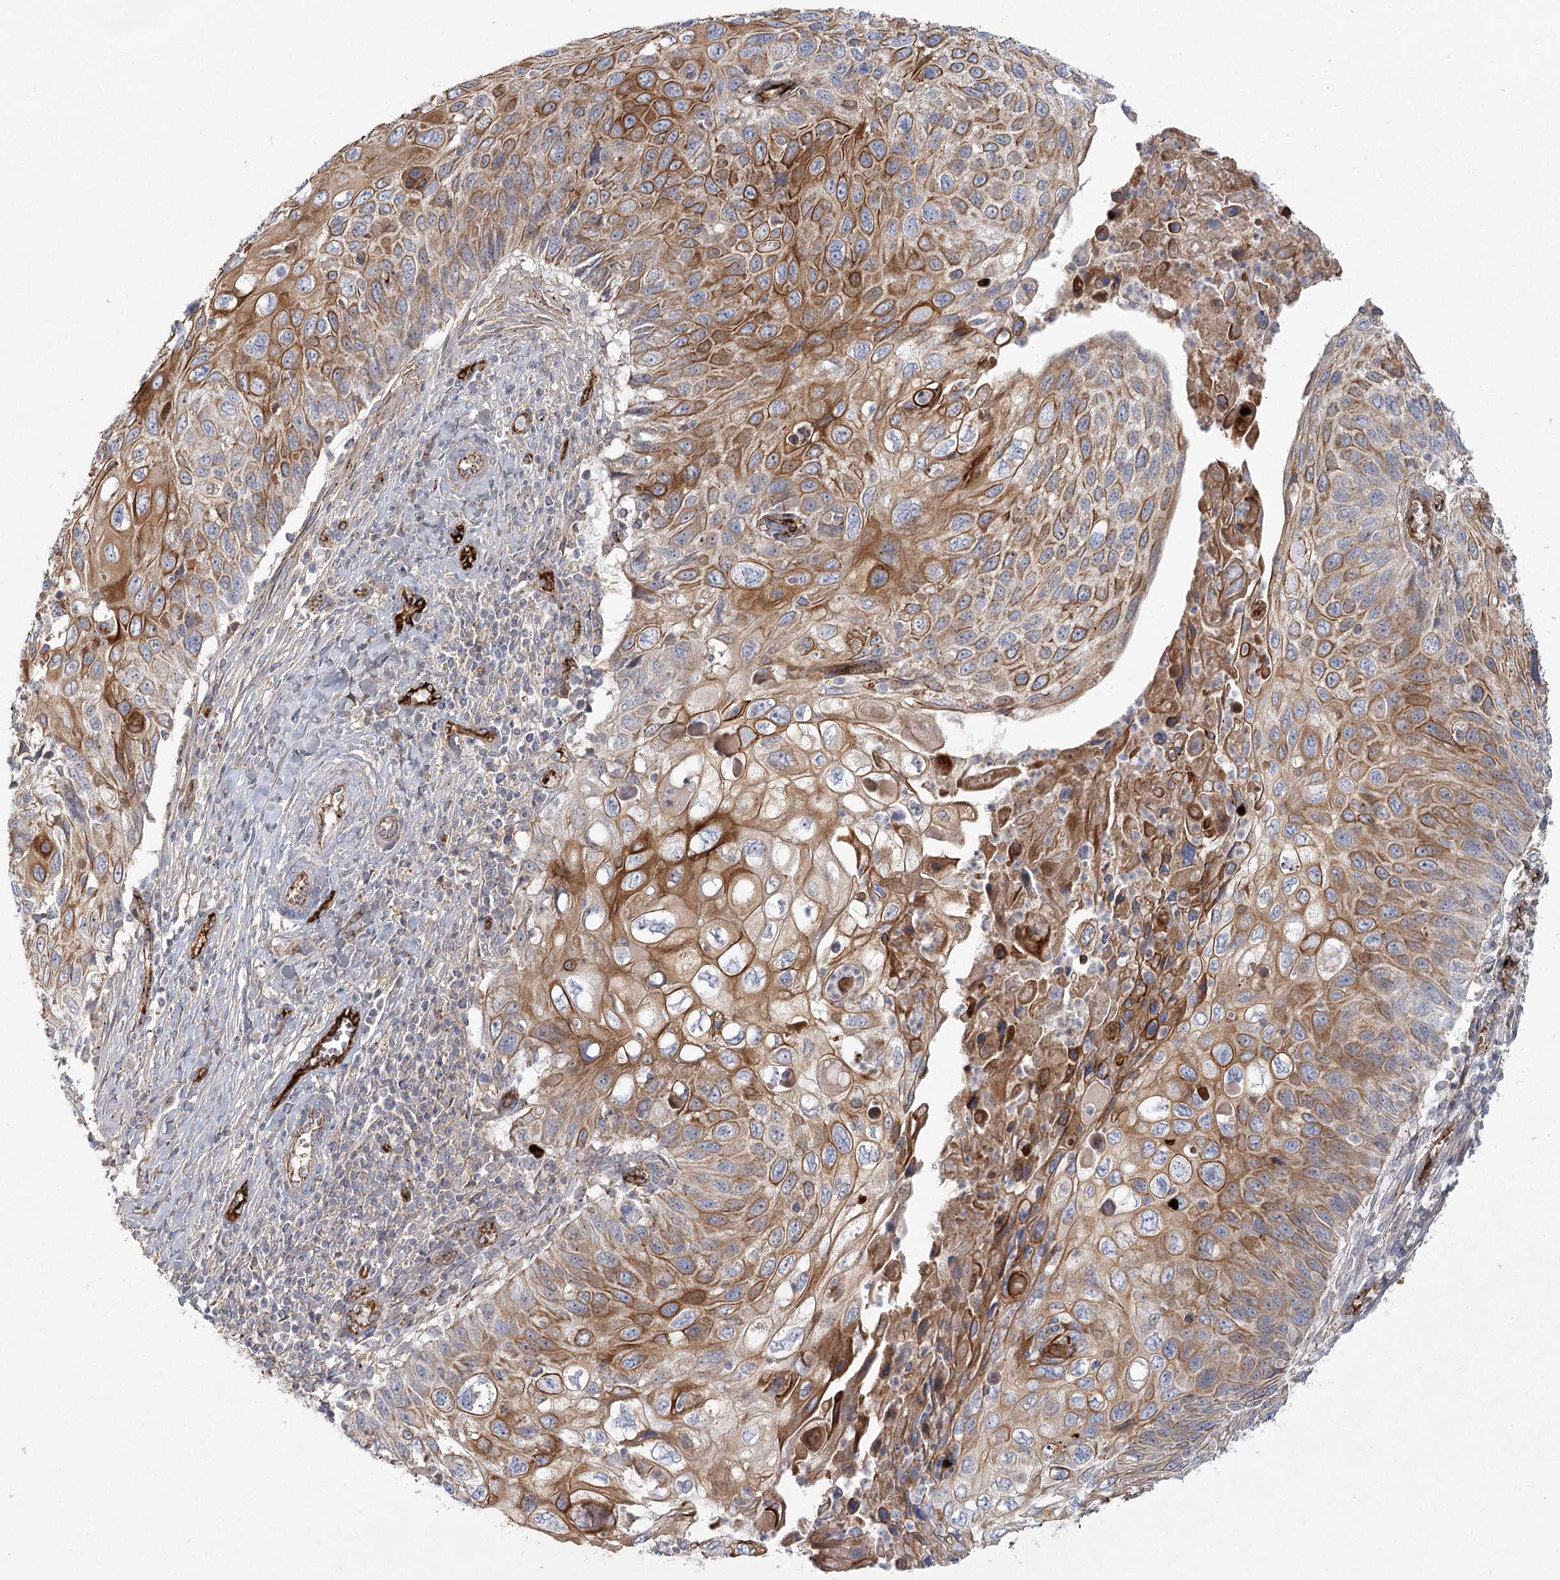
{"staining": {"intensity": "moderate", "quantity": ">75%", "location": "cytoplasmic/membranous"}, "tissue": "cervical cancer", "cell_type": "Tumor cells", "image_type": "cancer", "snomed": [{"axis": "morphology", "description": "Squamous cell carcinoma, NOS"}, {"axis": "topography", "description": "Cervix"}], "caption": "Protein positivity by IHC demonstrates moderate cytoplasmic/membranous staining in about >75% of tumor cells in squamous cell carcinoma (cervical).", "gene": "KBTBD4", "patient": {"sex": "female", "age": 70}}